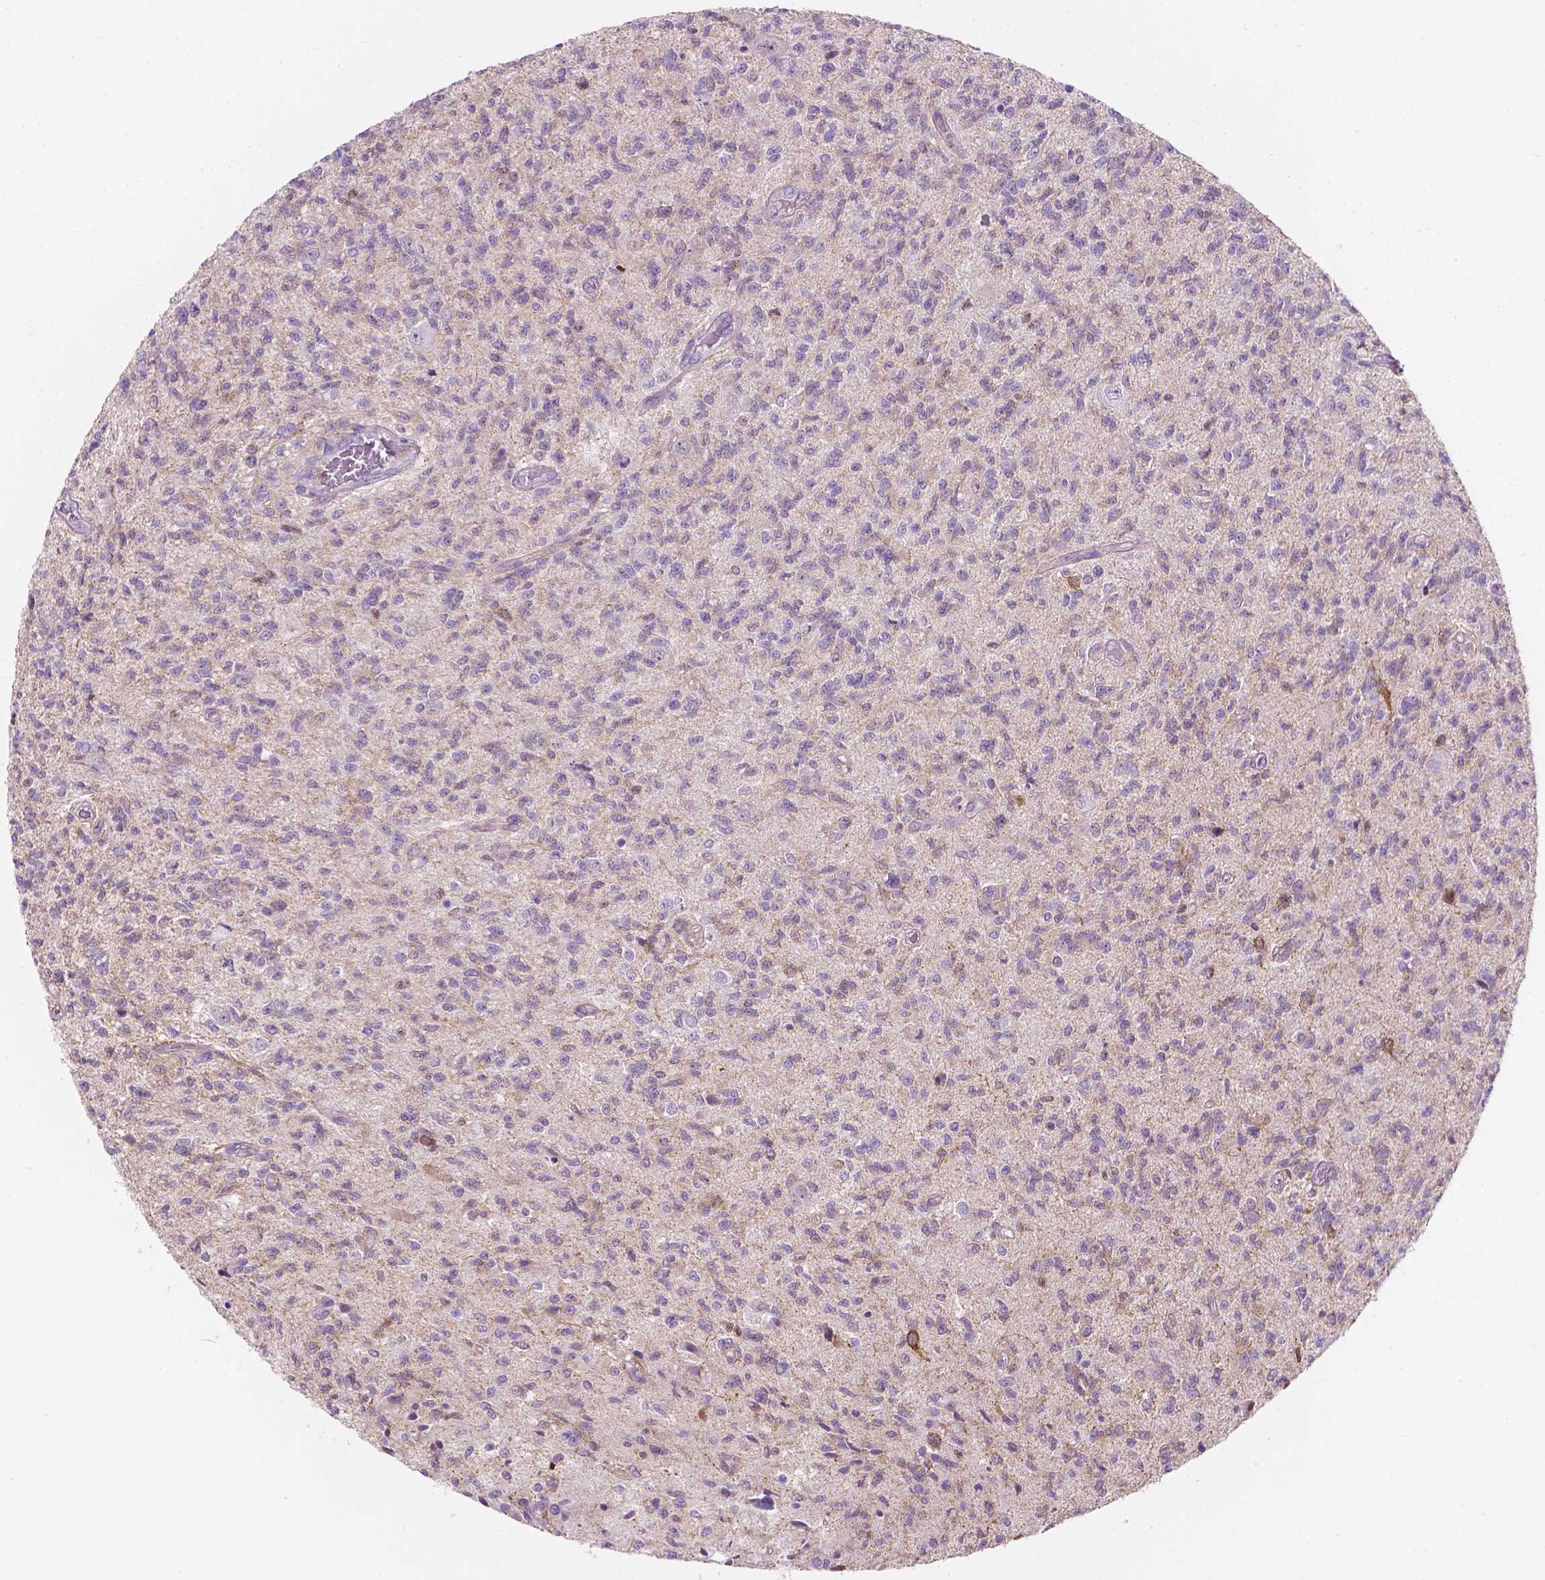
{"staining": {"intensity": "negative", "quantity": "none", "location": "none"}, "tissue": "glioma", "cell_type": "Tumor cells", "image_type": "cancer", "snomed": [{"axis": "morphology", "description": "Glioma, malignant, High grade"}, {"axis": "topography", "description": "Brain"}], "caption": "Tumor cells are negative for brown protein staining in glioma.", "gene": "NOS1AP", "patient": {"sex": "male", "age": 56}}